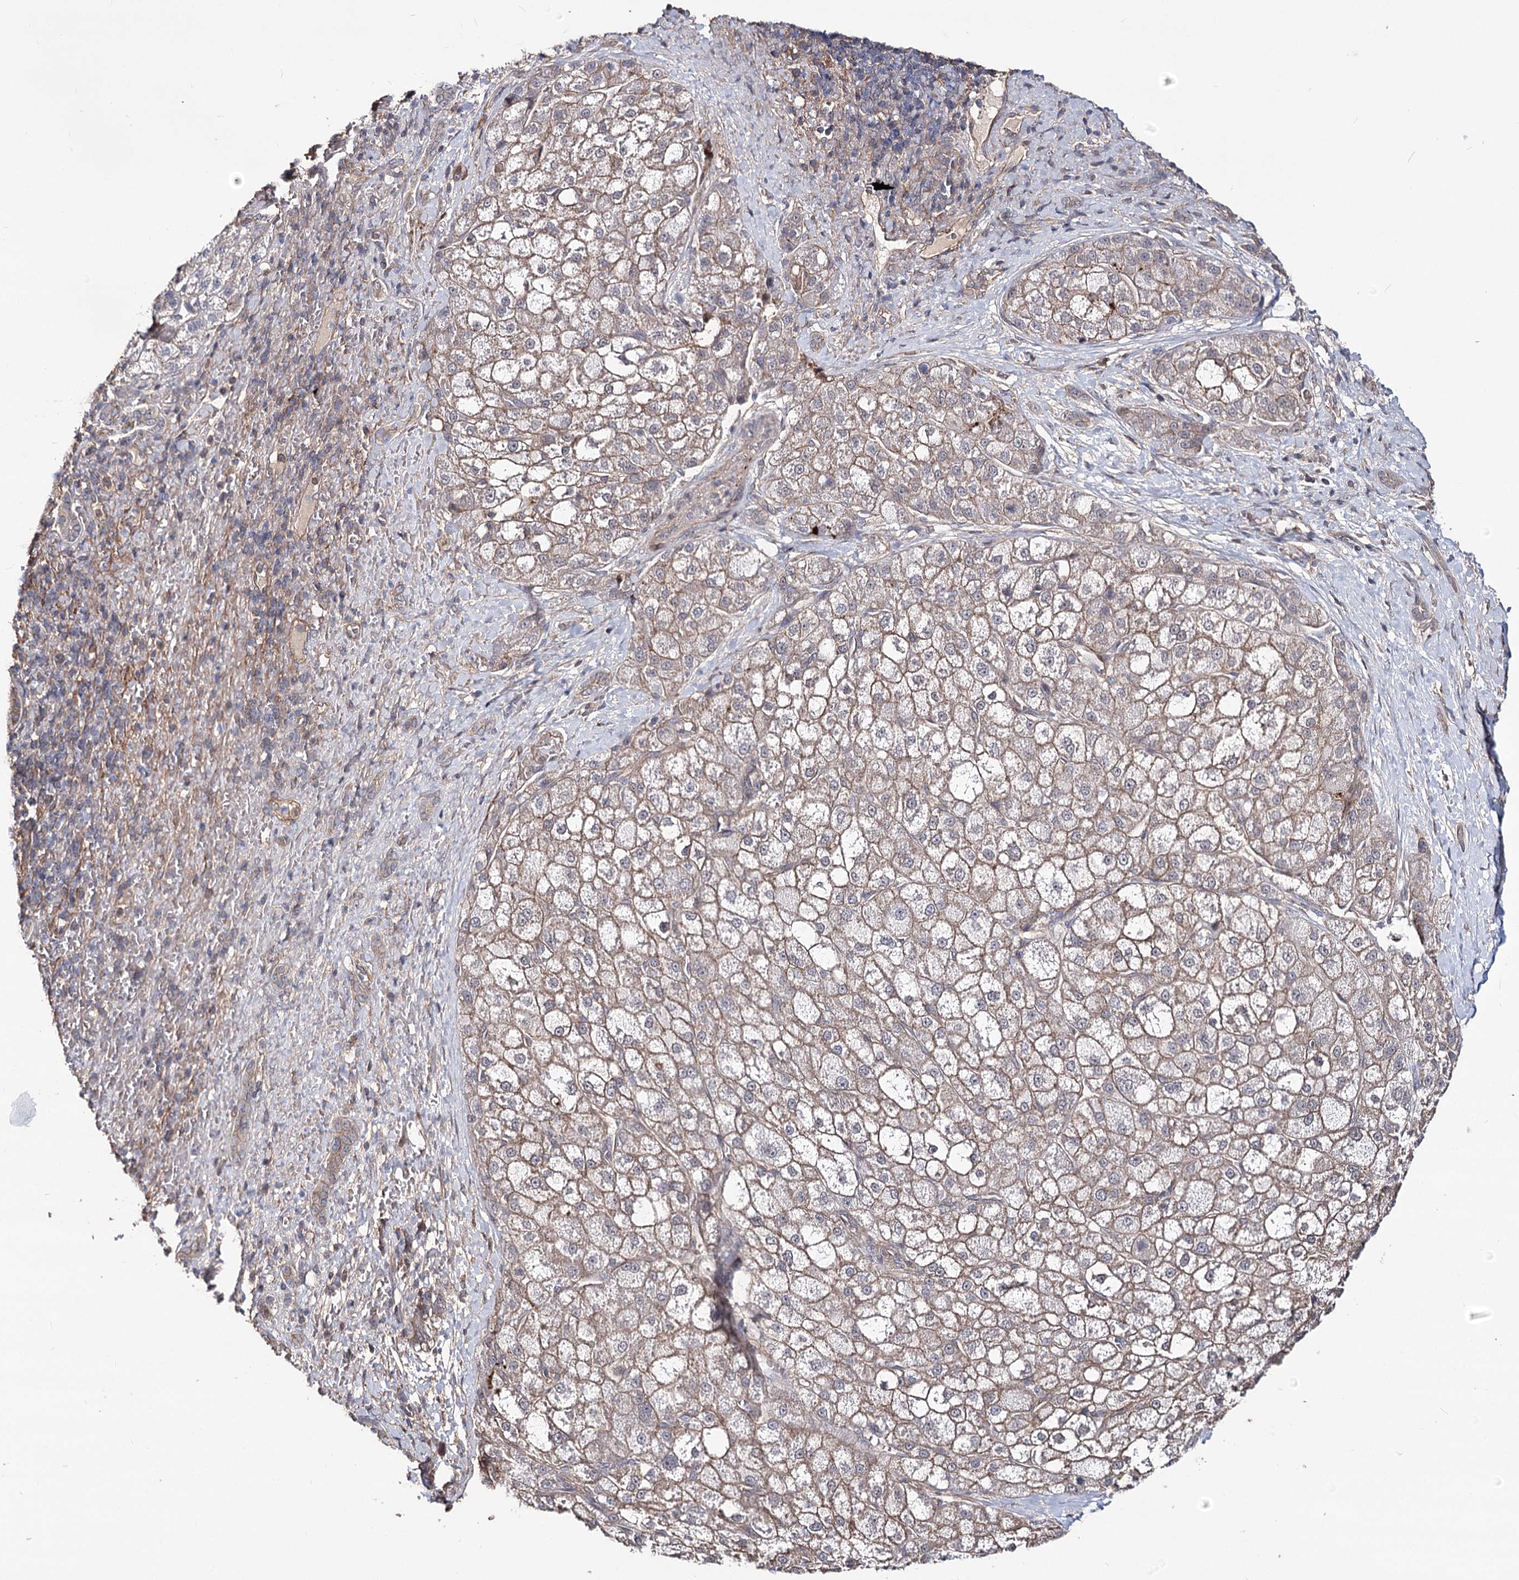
{"staining": {"intensity": "weak", "quantity": ">75%", "location": "cytoplasmic/membranous"}, "tissue": "liver cancer", "cell_type": "Tumor cells", "image_type": "cancer", "snomed": [{"axis": "morphology", "description": "Normal tissue, NOS"}, {"axis": "morphology", "description": "Carcinoma, Hepatocellular, NOS"}, {"axis": "topography", "description": "Liver"}], "caption": "Brown immunohistochemical staining in human liver hepatocellular carcinoma shows weak cytoplasmic/membranous staining in about >75% of tumor cells.", "gene": "TMEM218", "patient": {"sex": "male", "age": 57}}